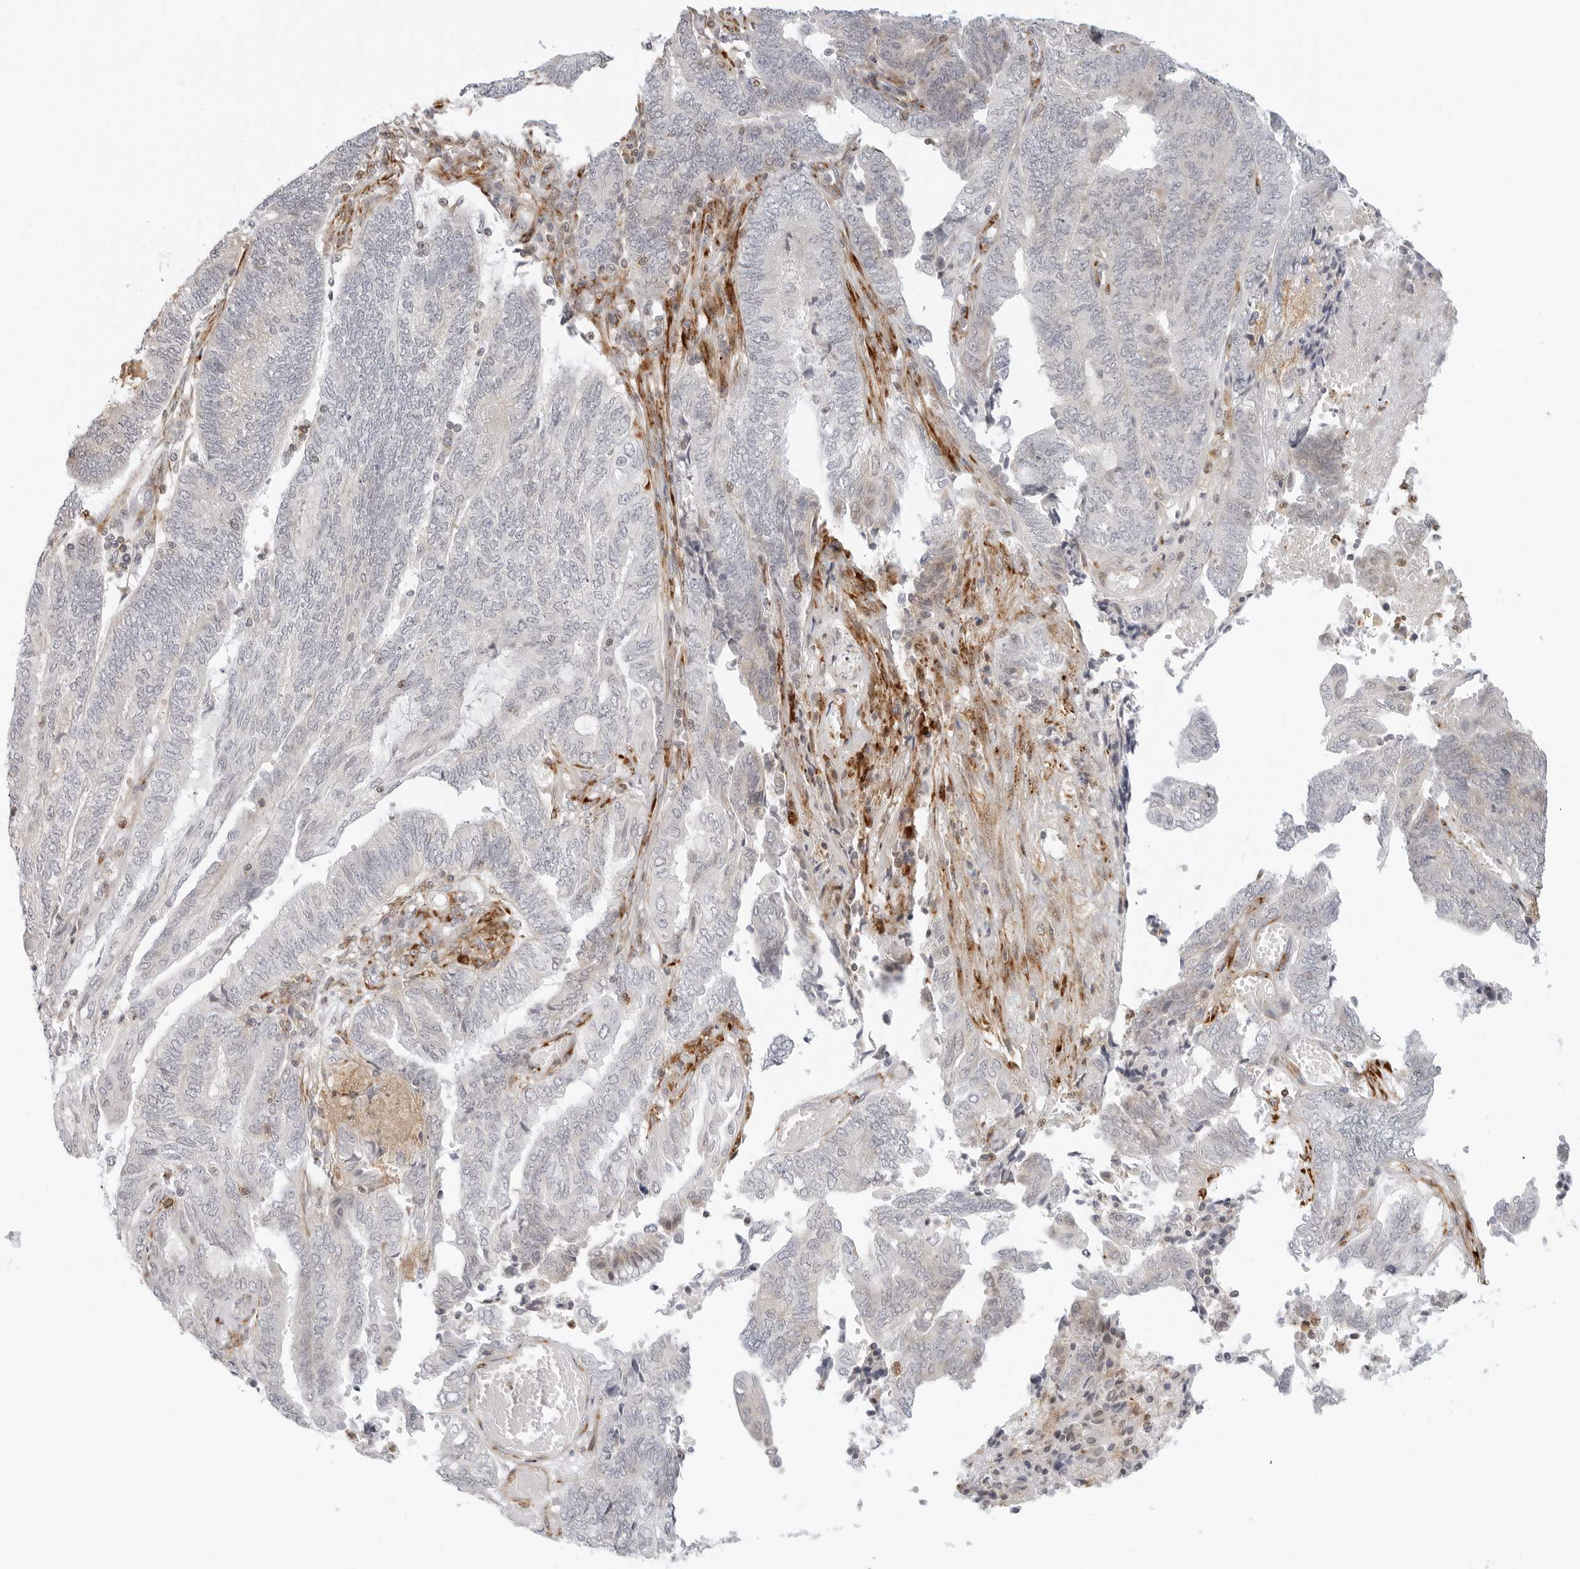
{"staining": {"intensity": "negative", "quantity": "none", "location": "none"}, "tissue": "endometrial cancer", "cell_type": "Tumor cells", "image_type": "cancer", "snomed": [{"axis": "morphology", "description": "Adenocarcinoma, NOS"}, {"axis": "topography", "description": "Uterus"}, {"axis": "topography", "description": "Endometrium"}], "caption": "The histopathology image shows no staining of tumor cells in endometrial cancer.", "gene": "C1QTNF1", "patient": {"sex": "female", "age": 70}}